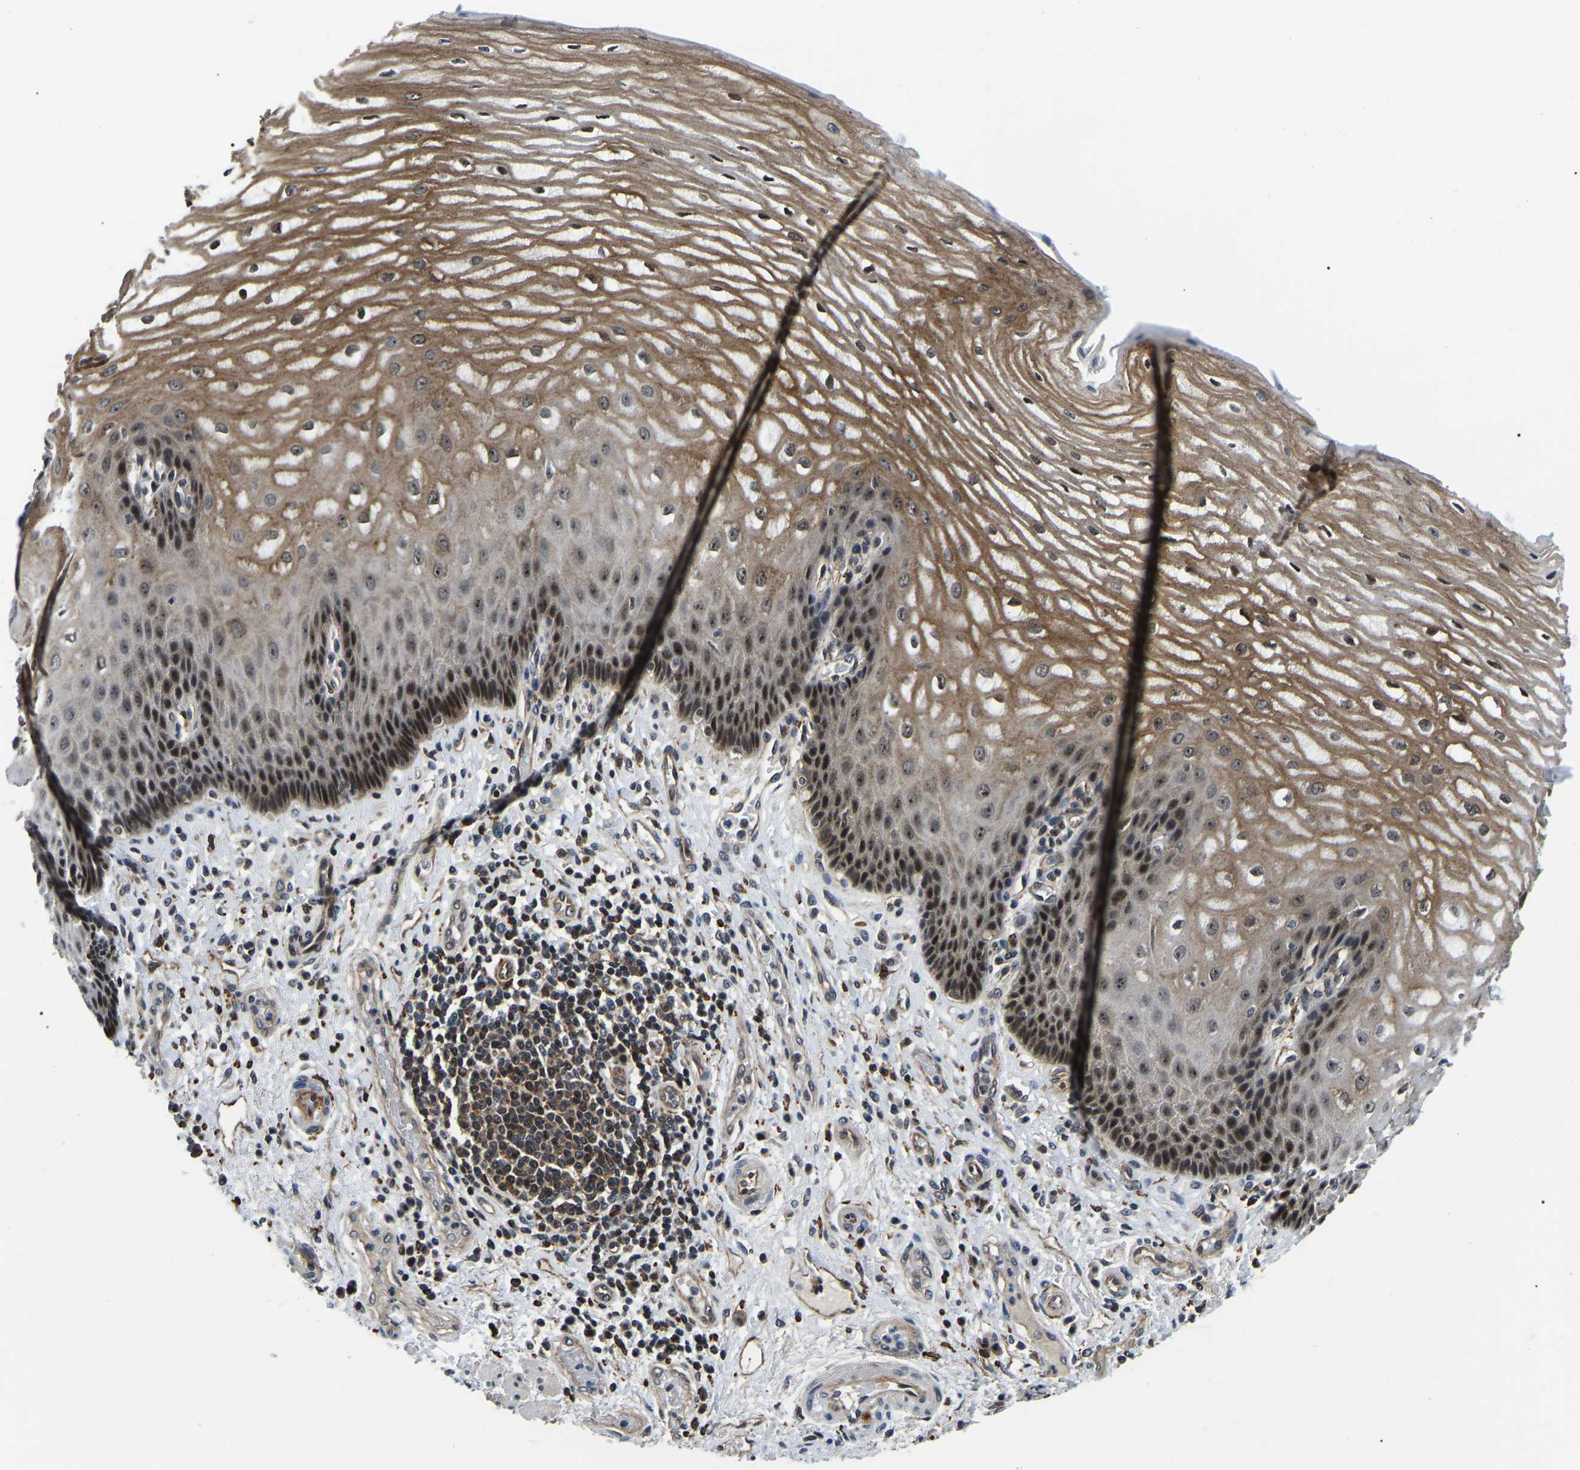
{"staining": {"intensity": "strong", "quantity": ">75%", "location": "cytoplasmic/membranous,nuclear"}, "tissue": "esophagus", "cell_type": "Squamous epithelial cells", "image_type": "normal", "snomed": [{"axis": "morphology", "description": "Normal tissue, NOS"}, {"axis": "topography", "description": "Esophagus"}], "caption": "Strong cytoplasmic/membranous,nuclear positivity is identified in approximately >75% of squamous epithelial cells in normal esophagus.", "gene": "RRP1B", "patient": {"sex": "male", "age": 54}}